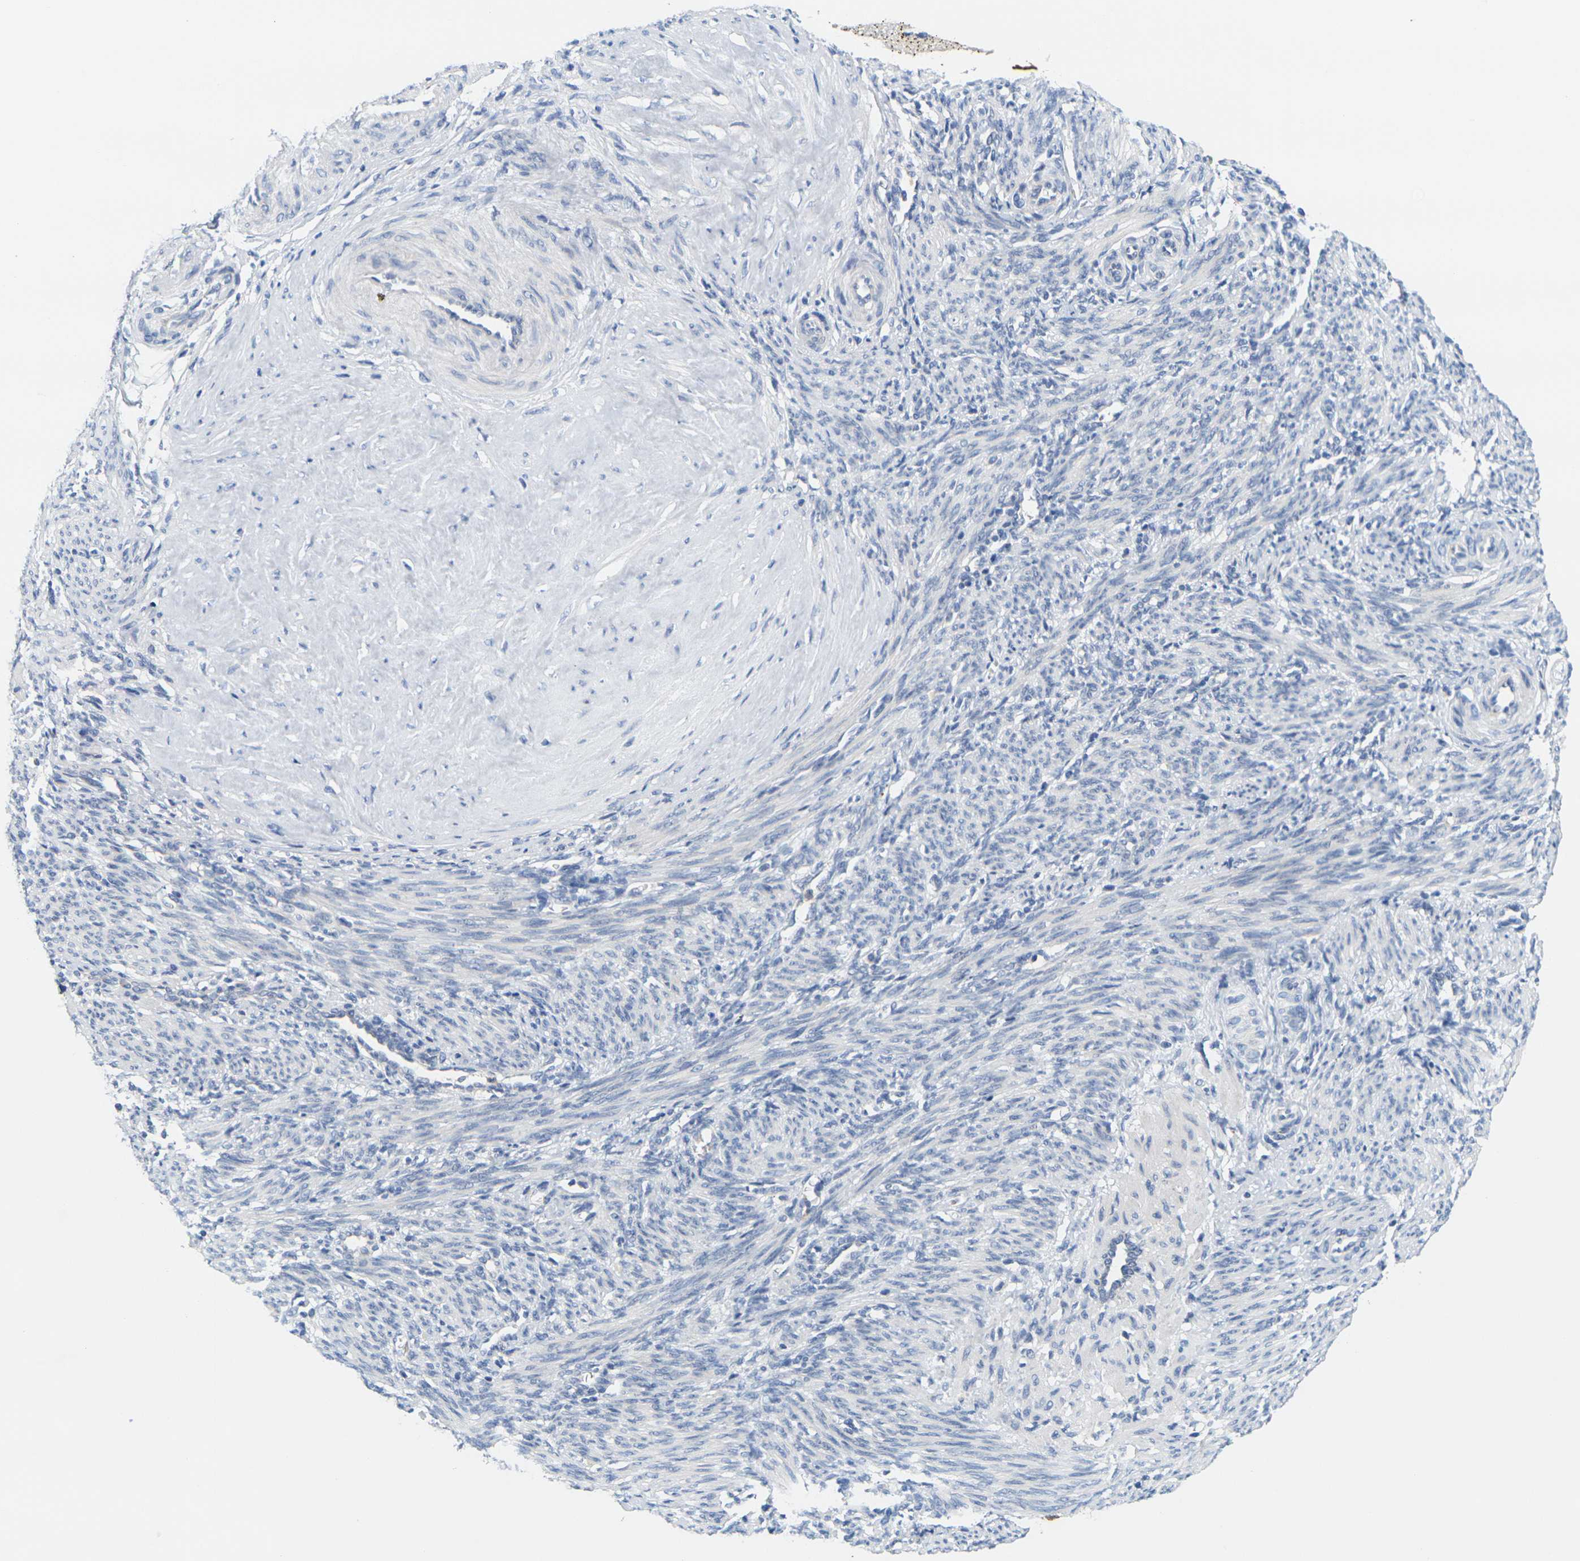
{"staining": {"intensity": "negative", "quantity": "none", "location": "none"}, "tissue": "smooth muscle", "cell_type": "Smooth muscle cells", "image_type": "normal", "snomed": [{"axis": "morphology", "description": "Normal tissue, NOS"}, {"axis": "topography", "description": "Endometrium"}], "caption": "Immunohistochemistry (IHC) photomicrograph of normal human smooth muscle stained for a protein (brown), which shows no expression in smooth muscle cells.", "gene": "KLK5", "patient": {"sex": "female", "age": 33}}